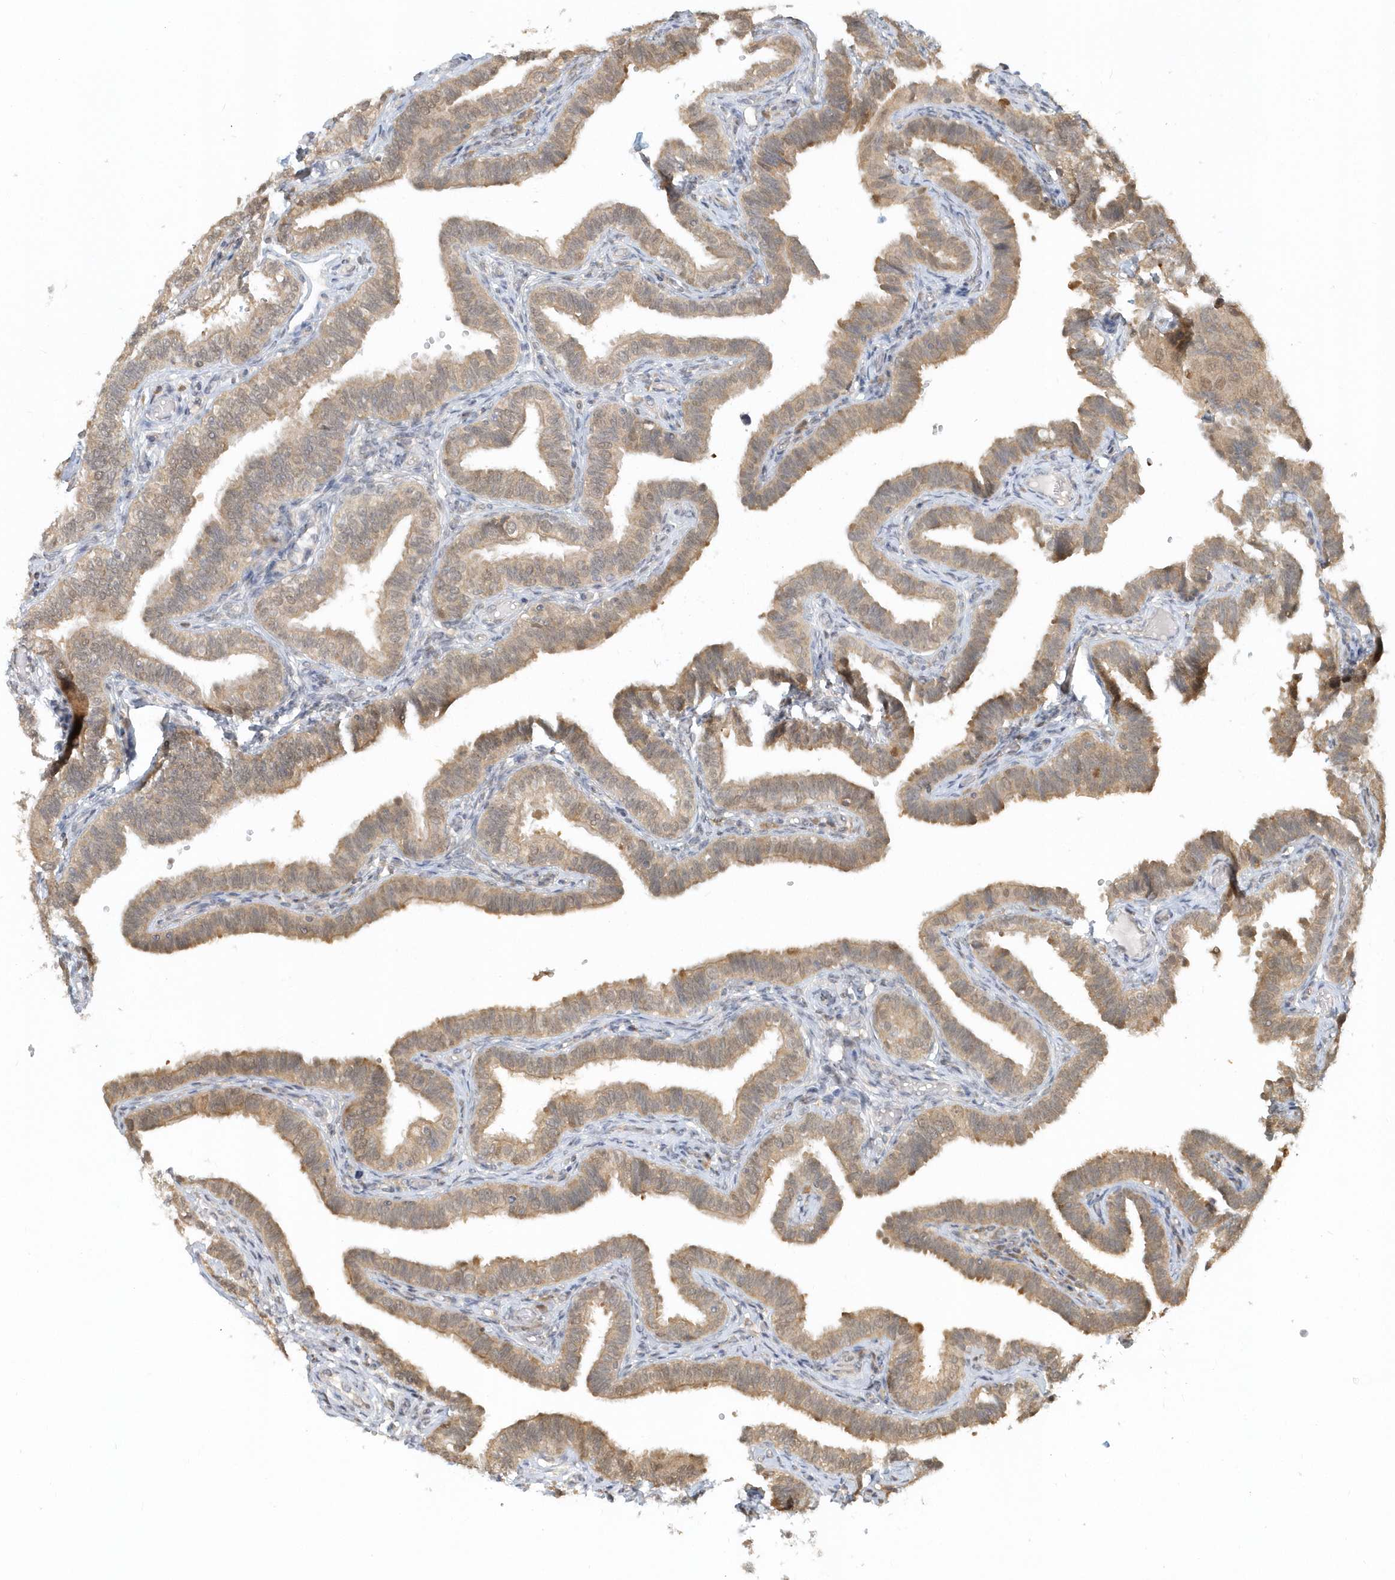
{"staining": {"intensity": "moderate", "quantity": "25%-75%", "location": "cytoplasmic/membranous,nuclear"}, "tissue": "fallopian tube", "cell_type": "Glandular cells", "image_type": "normal", "snomed": [{"axis": "morphology", "description": "Normal tissue, NOS"}, {"axis": "topography", "description": "Fallopian tube"}], "caption": "Normal fallopian tube was stained to show a protein in brown. There is medium levels of moderate cytoplasmic/membranous,nuclear staining in approximately 25%-75% of glandular cells. The protein is shown in brown color, while the nuclei are stained blue.", "gene": "PSMD6", "patient": {"sex": "female", "age": 39}}